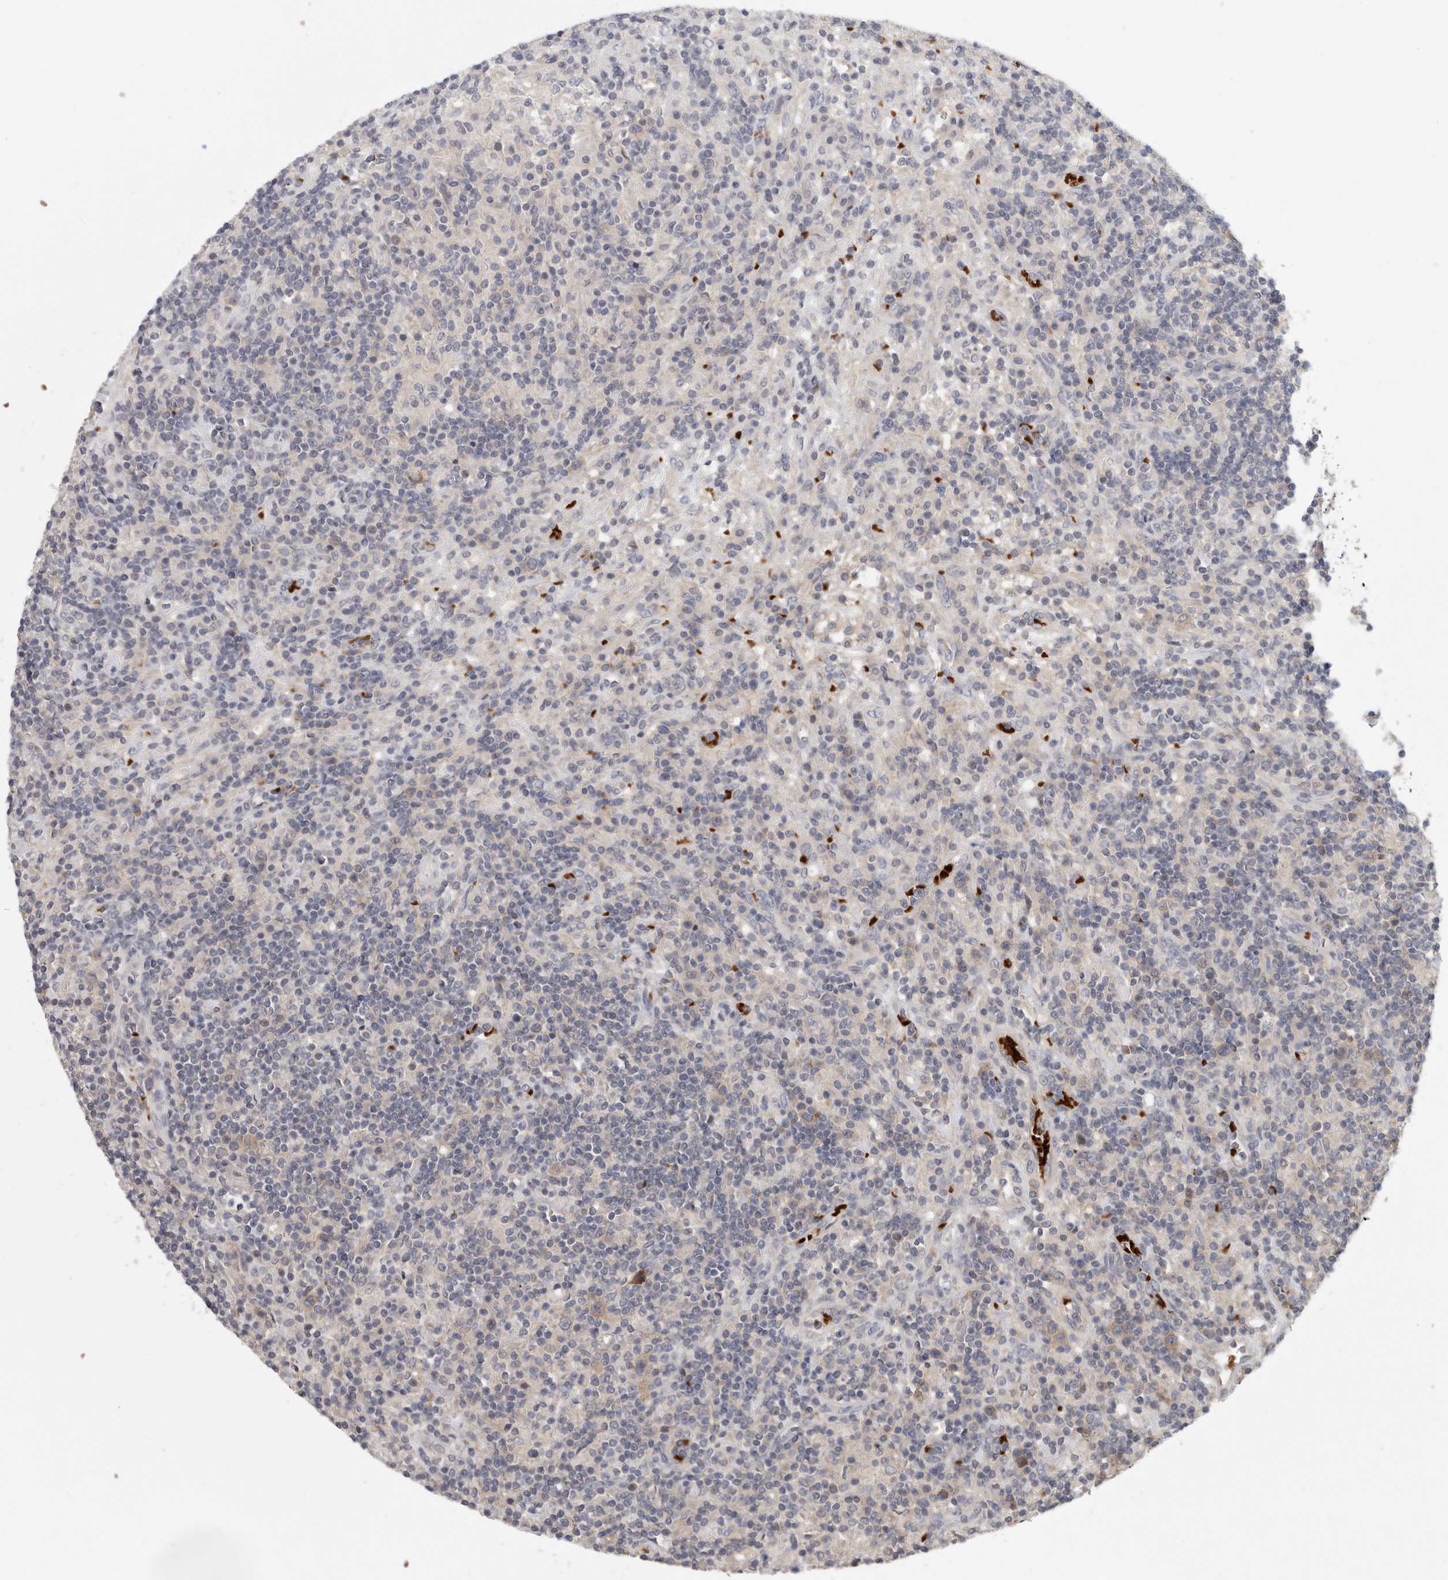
{"staining": {"intensity": "weak", "quantity": "<25%", "location": "cytoplasmic/membranous"}, "tissue": "lymphoma", "cell_type": "Tumor cells", "image_type": "cancer", "snomed": [{"axis": "morphology", "description": "Hodgkin's disease, NOS"}, {"axis": "topography", "description": "Lymph node"}], "caption": "This is an IHC histopathology image of Hodgkin's disease. There is no staining in tumor cells.", "gene": "CFAP298", "patient": {"sex": "male", "age": 70}}